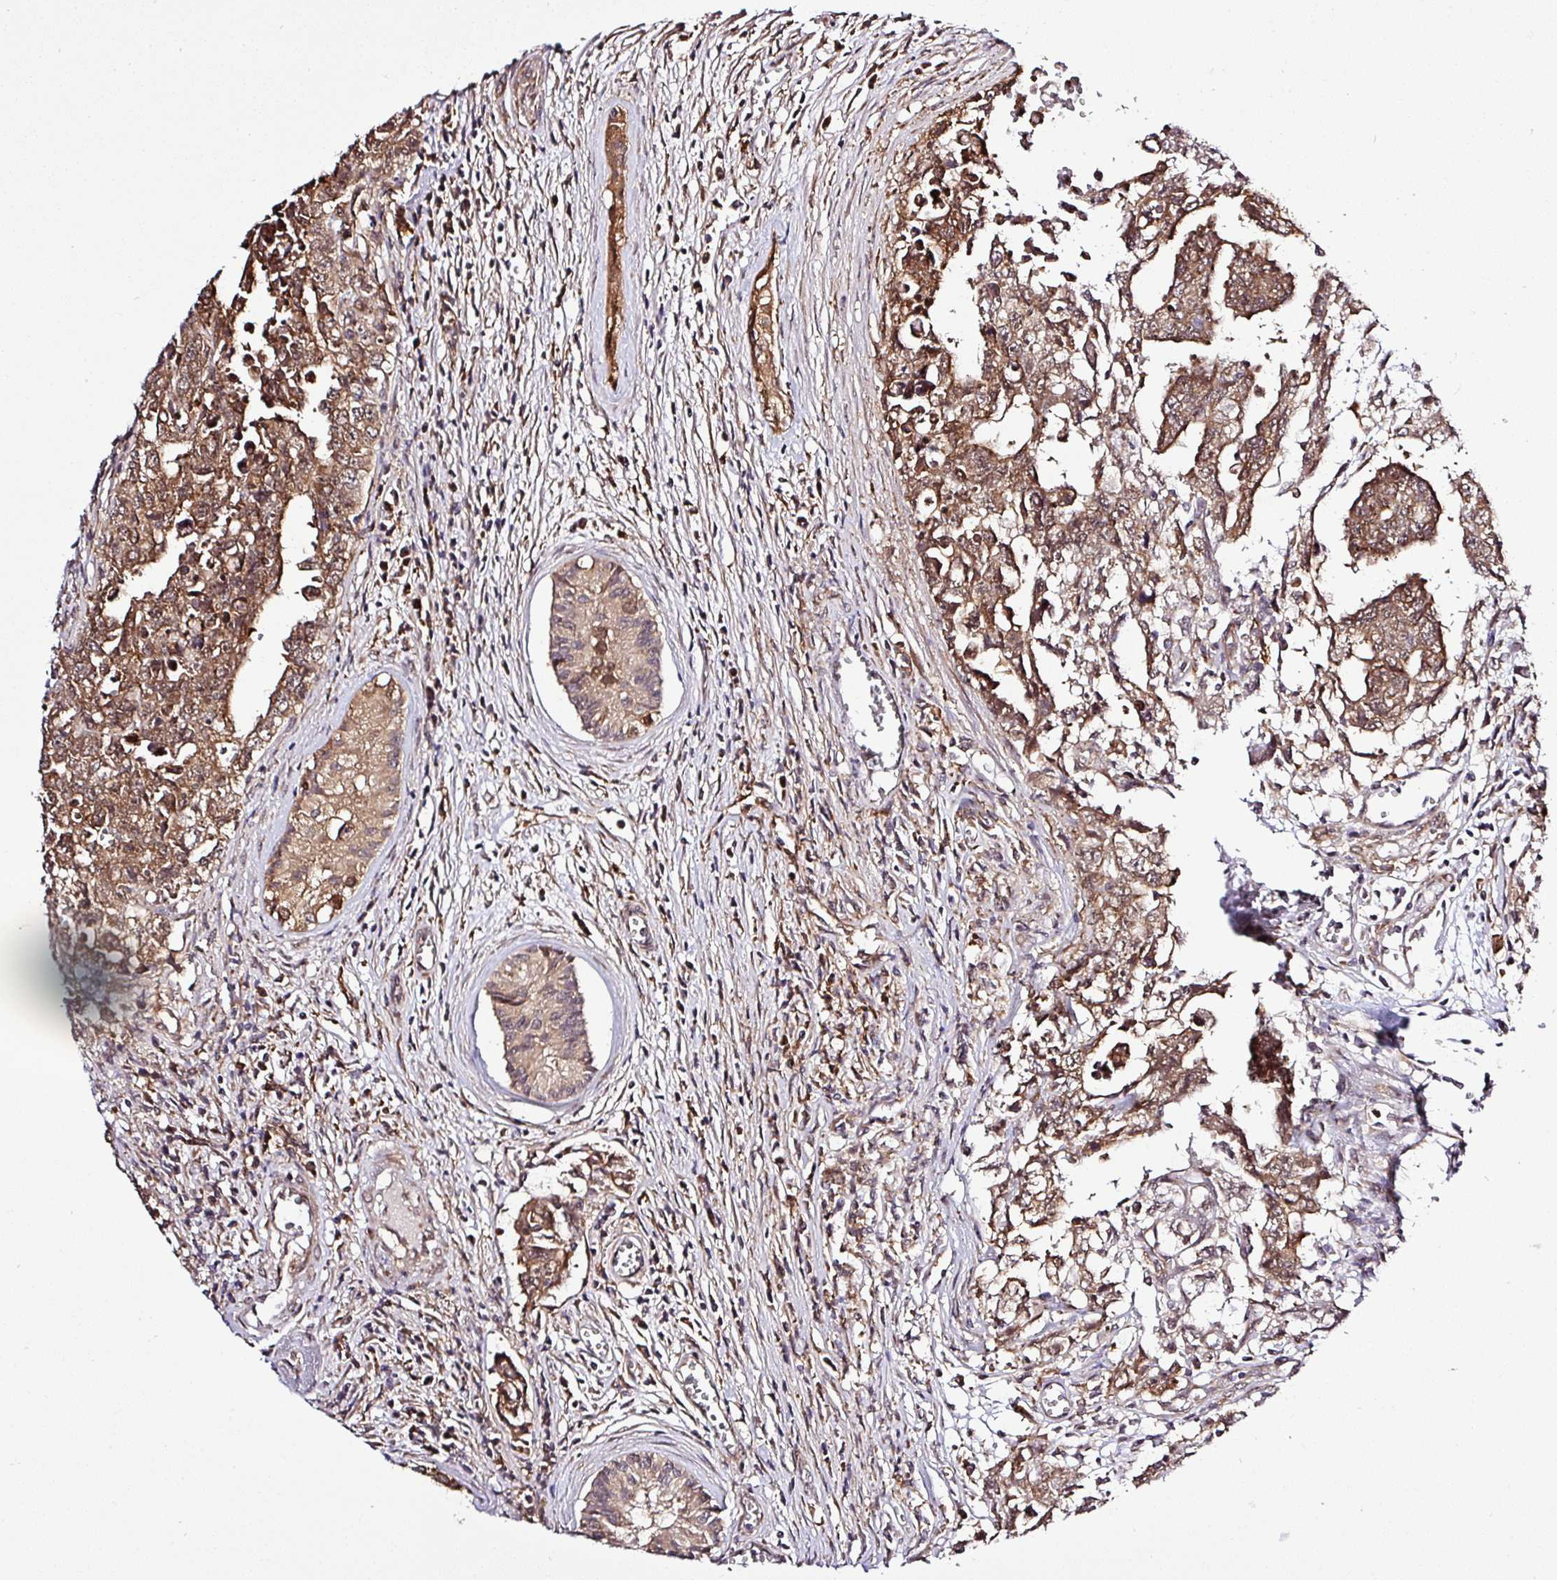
{"staining": {"intensity": "moderate", "quantity": ">75%", "location": "cytoplasmic/membranous,nuclear"}, "tissue": "testis cancer", "cell_type": "Tumor cells", "image_type": "cancer", "snomed": [{"axis": "morphology", "description": "Carcinoma, Embryonal, NOS"}, {"axis": "topography", "description": "Testis"}], "caption": "Immunohistochemical staining of human testis cancer displays moderate cytoplasmic/membranous and nuclear protein positivity in about >75% of tumor cells. (IHC, brightfield microscopy, high magnification).", "gene": "FAM153A", "patient": {"sex": "male", "age": 24}}